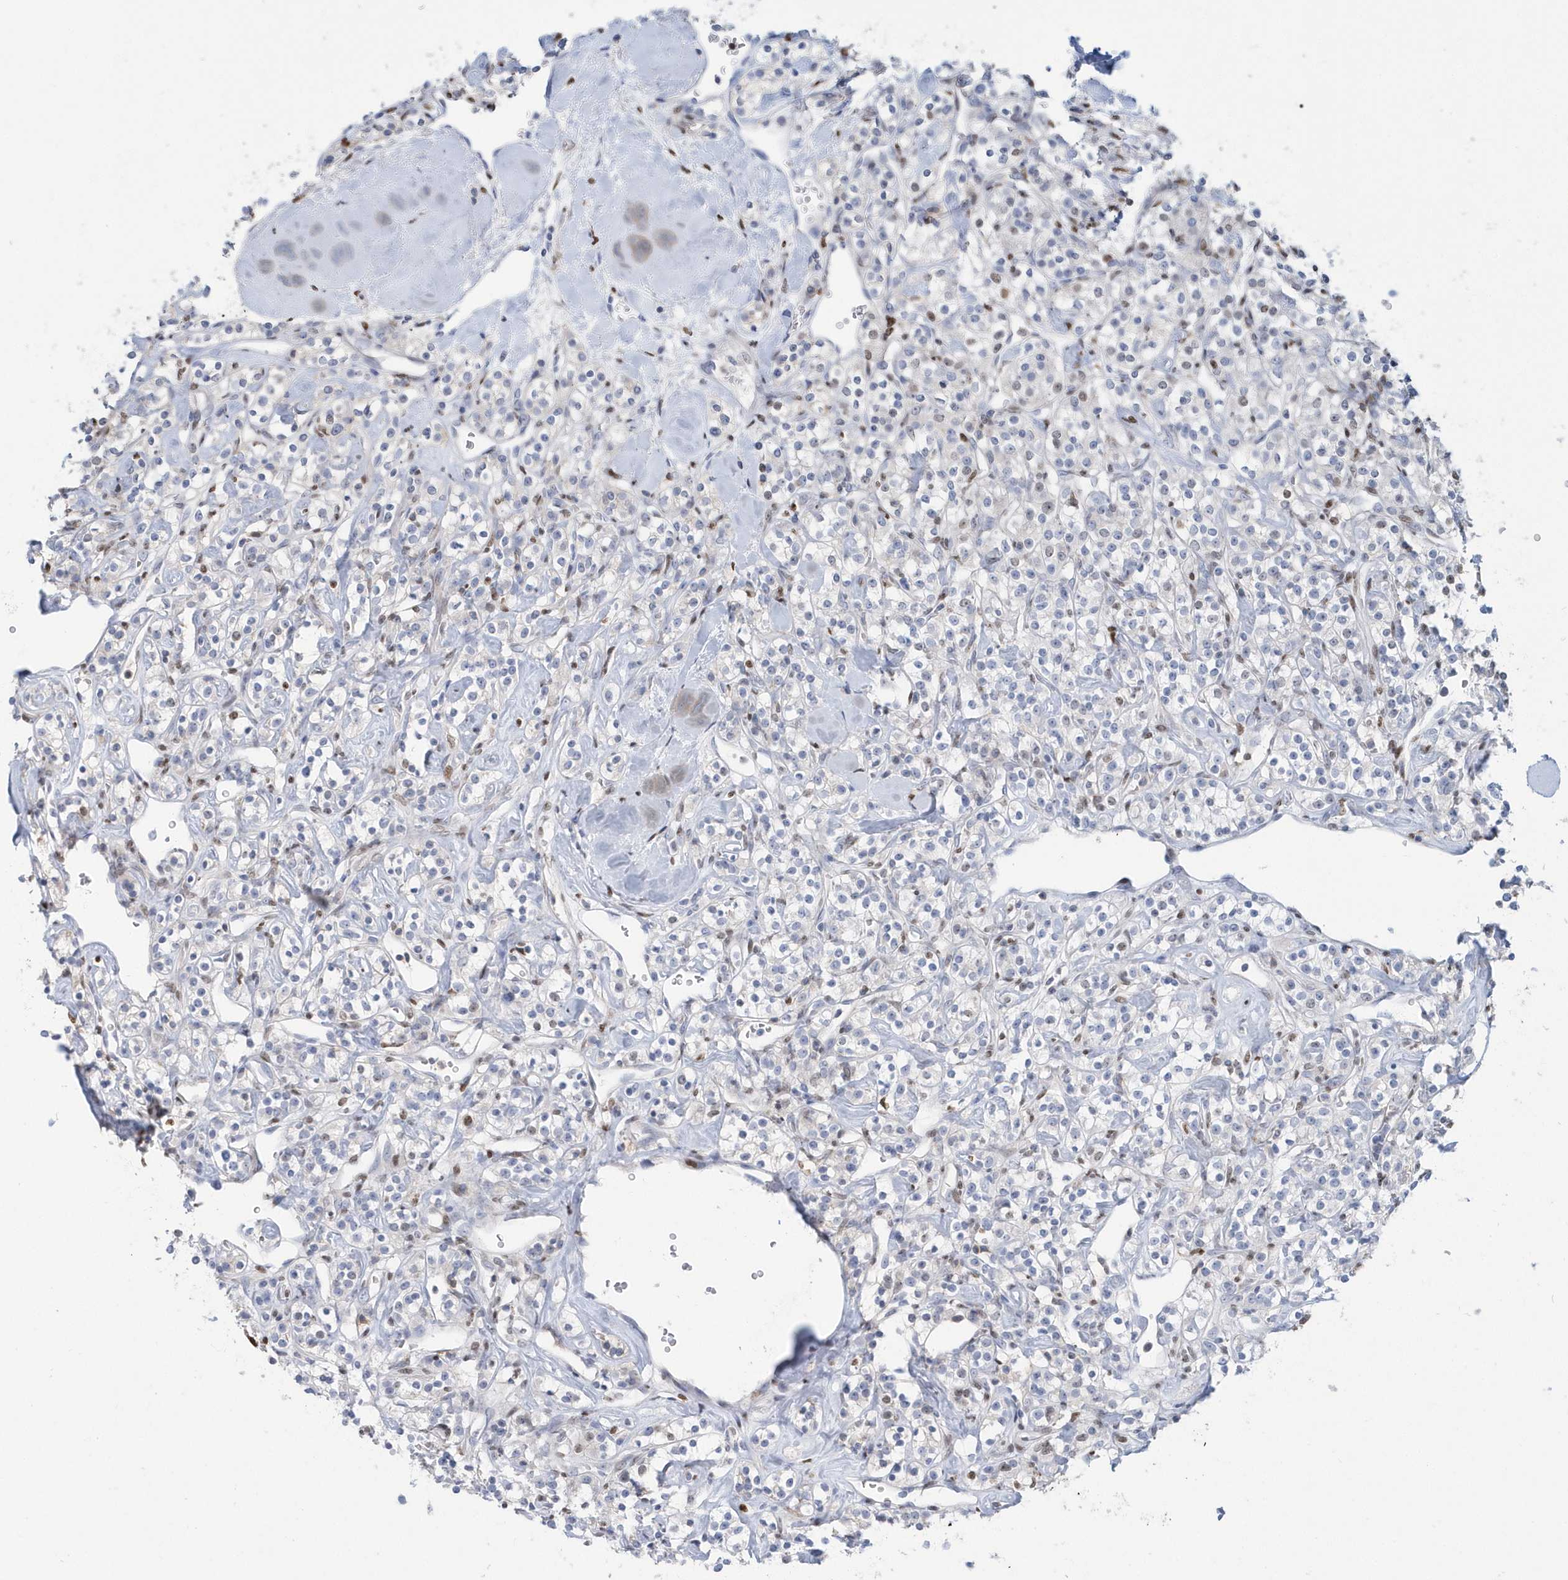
{"staining": {"intensity": "weak", "quantity": "<25%", "location": "nuclear"}, "tissue": "renal cancer", "cell_type": "Tumor cells", "image_type": "cancer", "snomed": [{"axis": "morphology", "description": "Adenocarcinoma, NOS"}, {"axis": "topography", "description": "Kidney"}], "caption": "IHC photomicrograph of neoplastic tissue: human renal adenocarcinoma stained with DAB (3,3'-diaminobenzidine) demonstrates no significant protein staining in tumor cells.", "gene": "MACROH2A2", "patient": {"sex": "male", "age": 77}}